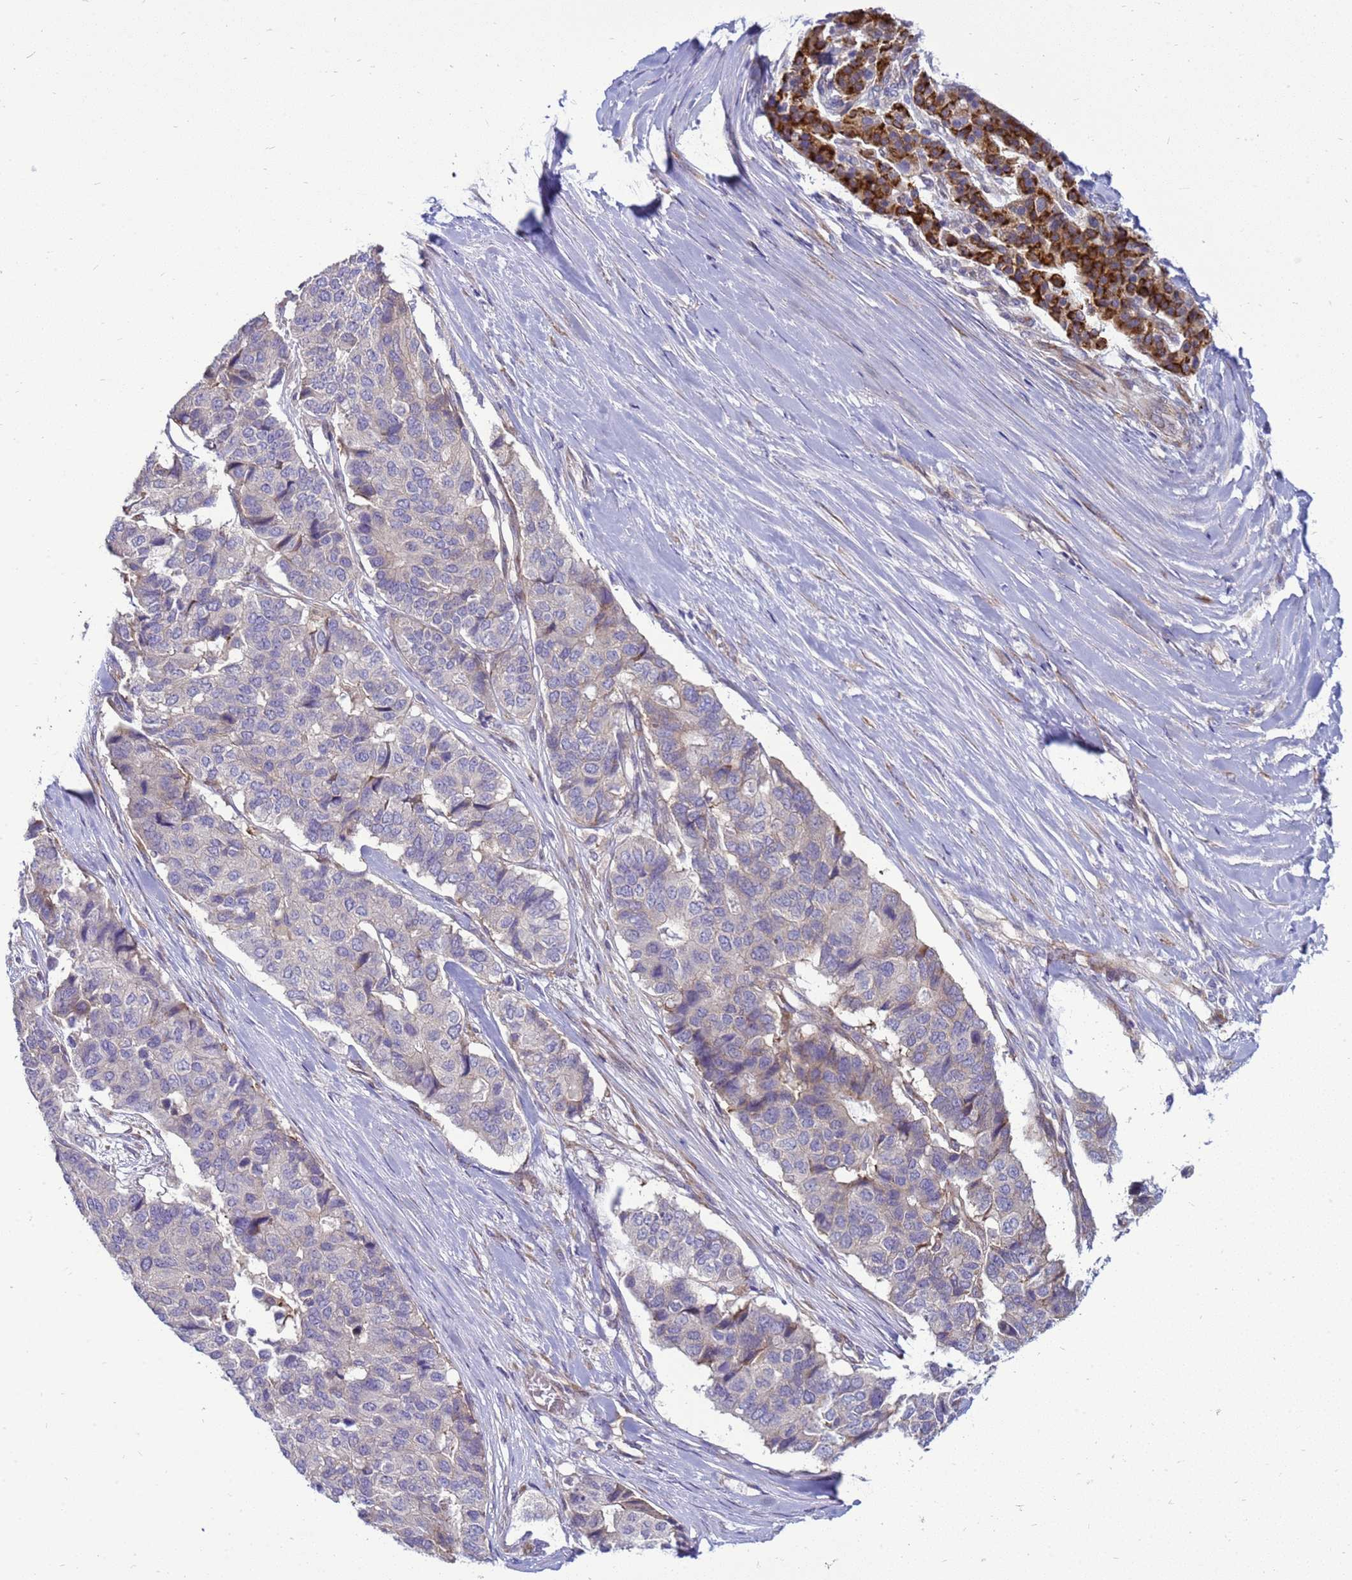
{"staining": {"intensity": "negative", "quantity": "none", "location": "none"}, "tissue": "pancreatic cancer", "cell_type": "Tumor cells", "image_type": "cancer", "snomed": [{"axis": "morphology", "description": "Adenocarcinoma, NOS"}, {"axis": "topography", "description": "Pancreas"}], "caption": "The histopathology image demonstrates no staining of tumor cells in pancreatic cancer (adenocarcinoma).", "gene": "MON1B", "patient": {"sex": "male", "age": 50}}